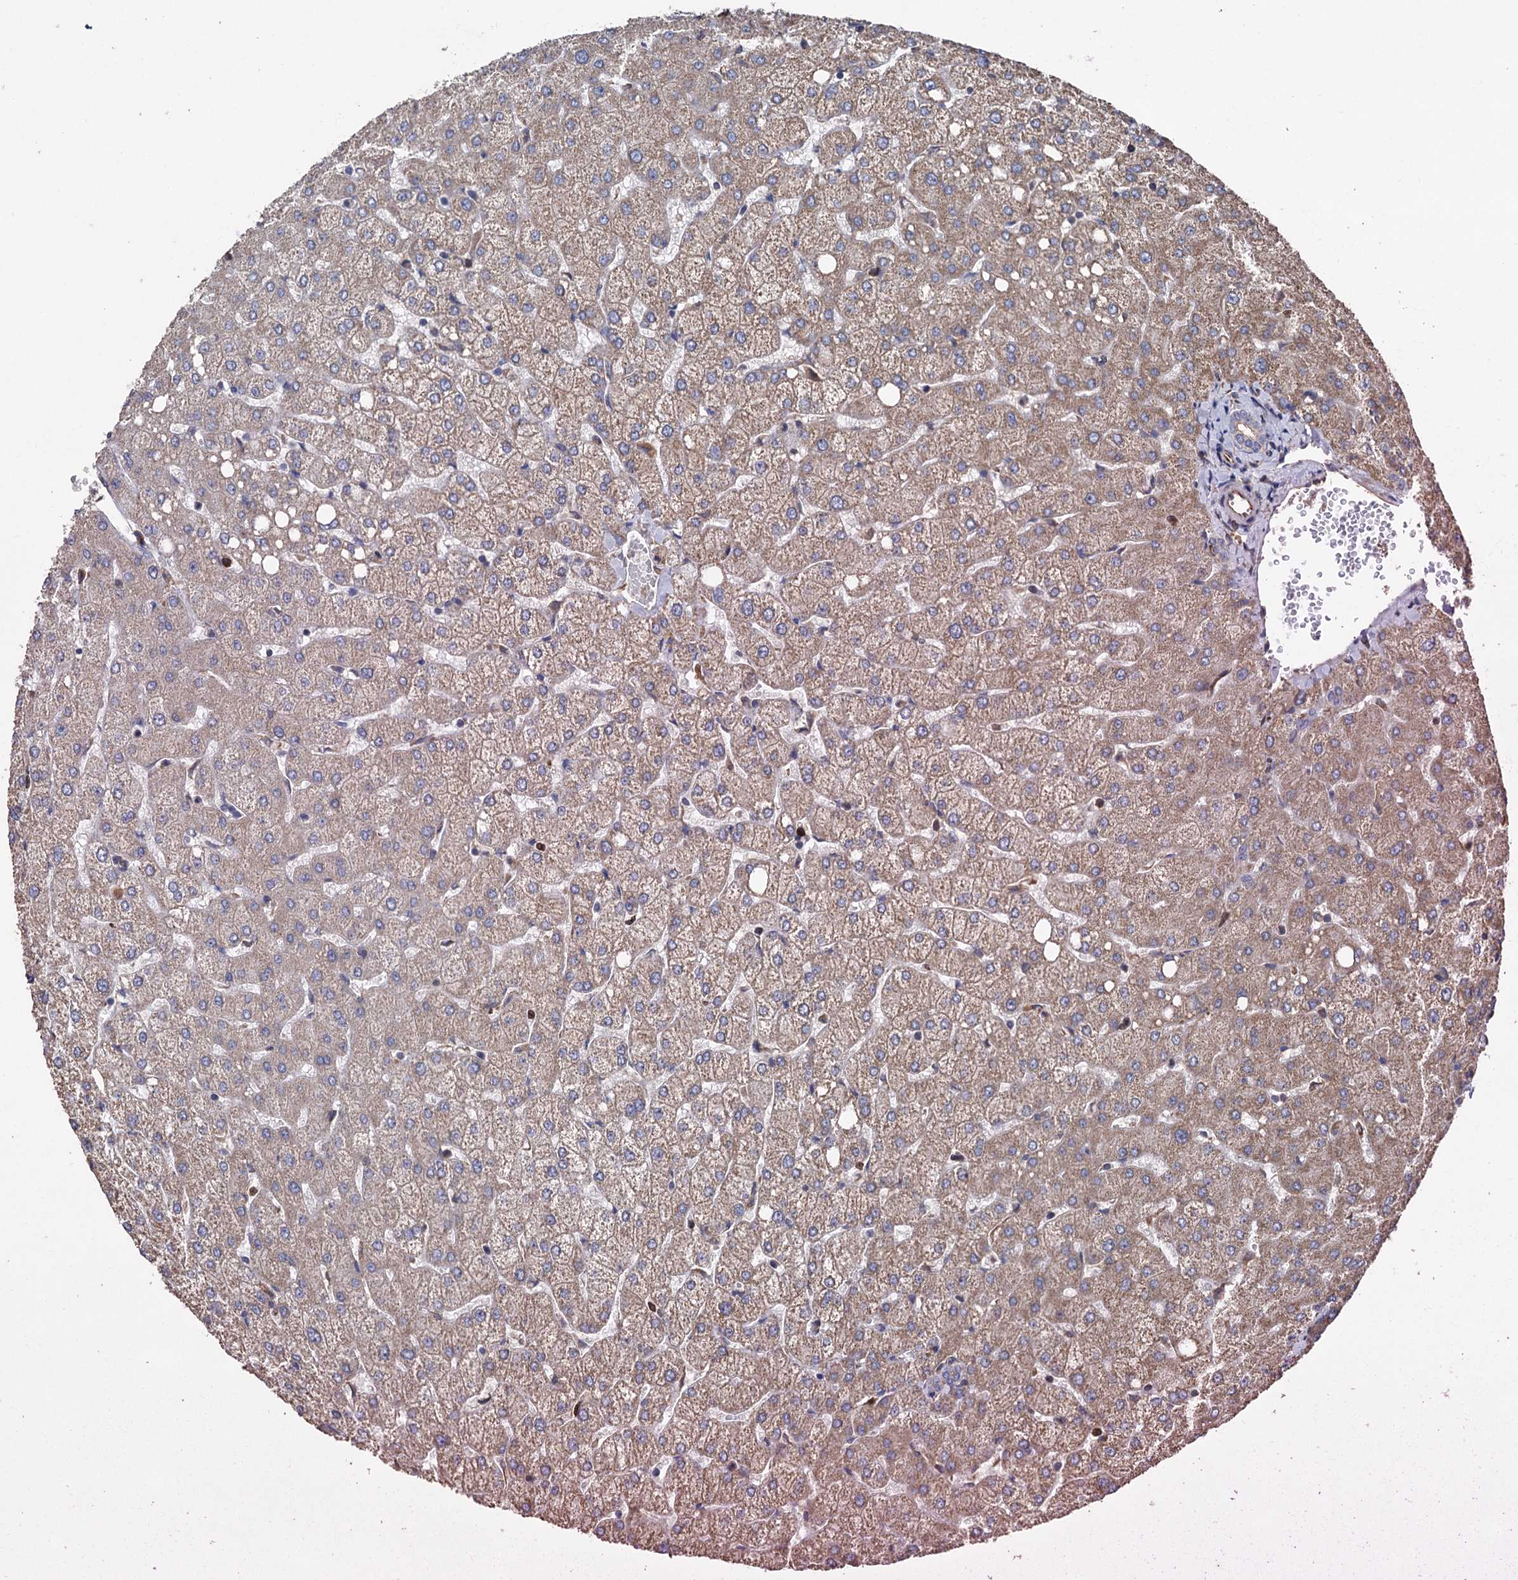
{"staining": {"intensity": "negative", "quantity": "none", "location": "none"}, "tissue": "liver", "cell_type": "Cholangiocytes", "image_type": "normal", "snomed": [{"axis": "morphology", "description": "Normal tissue, NOS"}, {"axis": "topography", "description": "Liver"}], "caption": "A histopathology image of human liver is negative for staining in cholangiocytes. Brightfield microscopy of immunohistochemistry (IHC) stained with DAB (3,3'-diaminobenzidine) (brown) and hematoxylin (blue), captured at high magnification.", "gene": "STING1", "patient": {"sex": "female", "age": 54}}